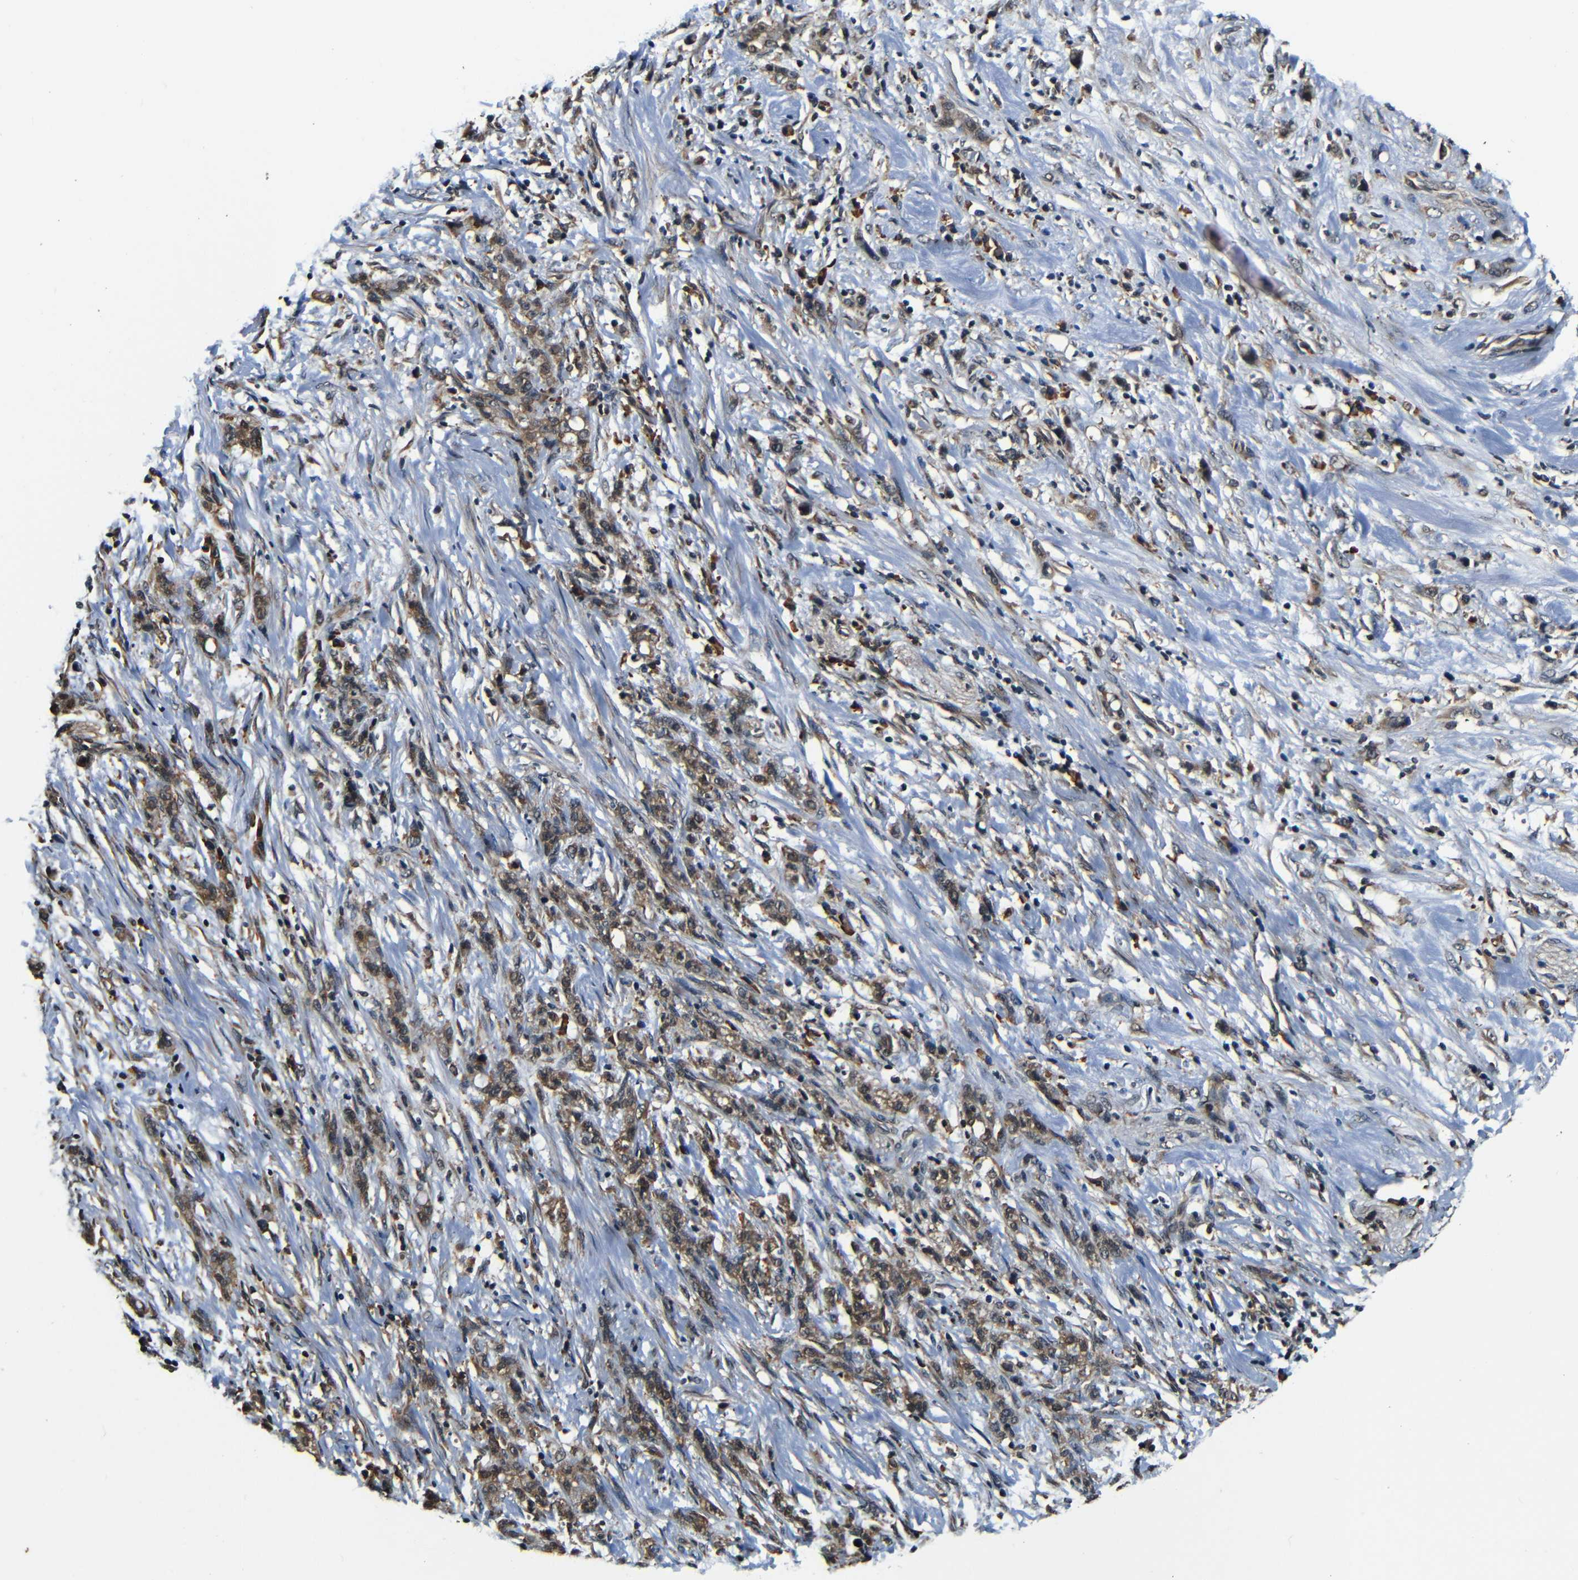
{"staining": {"intensity": "moderate", "quantity": ">75%", "location": "cytoplasmic/membranous"}, "tissue": "stomach cancer", "cell_type": "Tumor cells", "image_type": "cancer", "snomed": [{"axis": "morphology", "description": "Adenocarcinoma, NOS"}, {"axis": "topography", "description": "Stomach, lower"}], "caption": "High-magnification brightfield microscopy of stomach cancer stained with DAB (brown) and counterstained with hematoxylin (blue). tumor cells exhibit moderate cytoplasmic/membranous expression is present in approximately>75% of cells.", "gene": "NCBP3", "patient": {"sex": "male", "age": 88}}